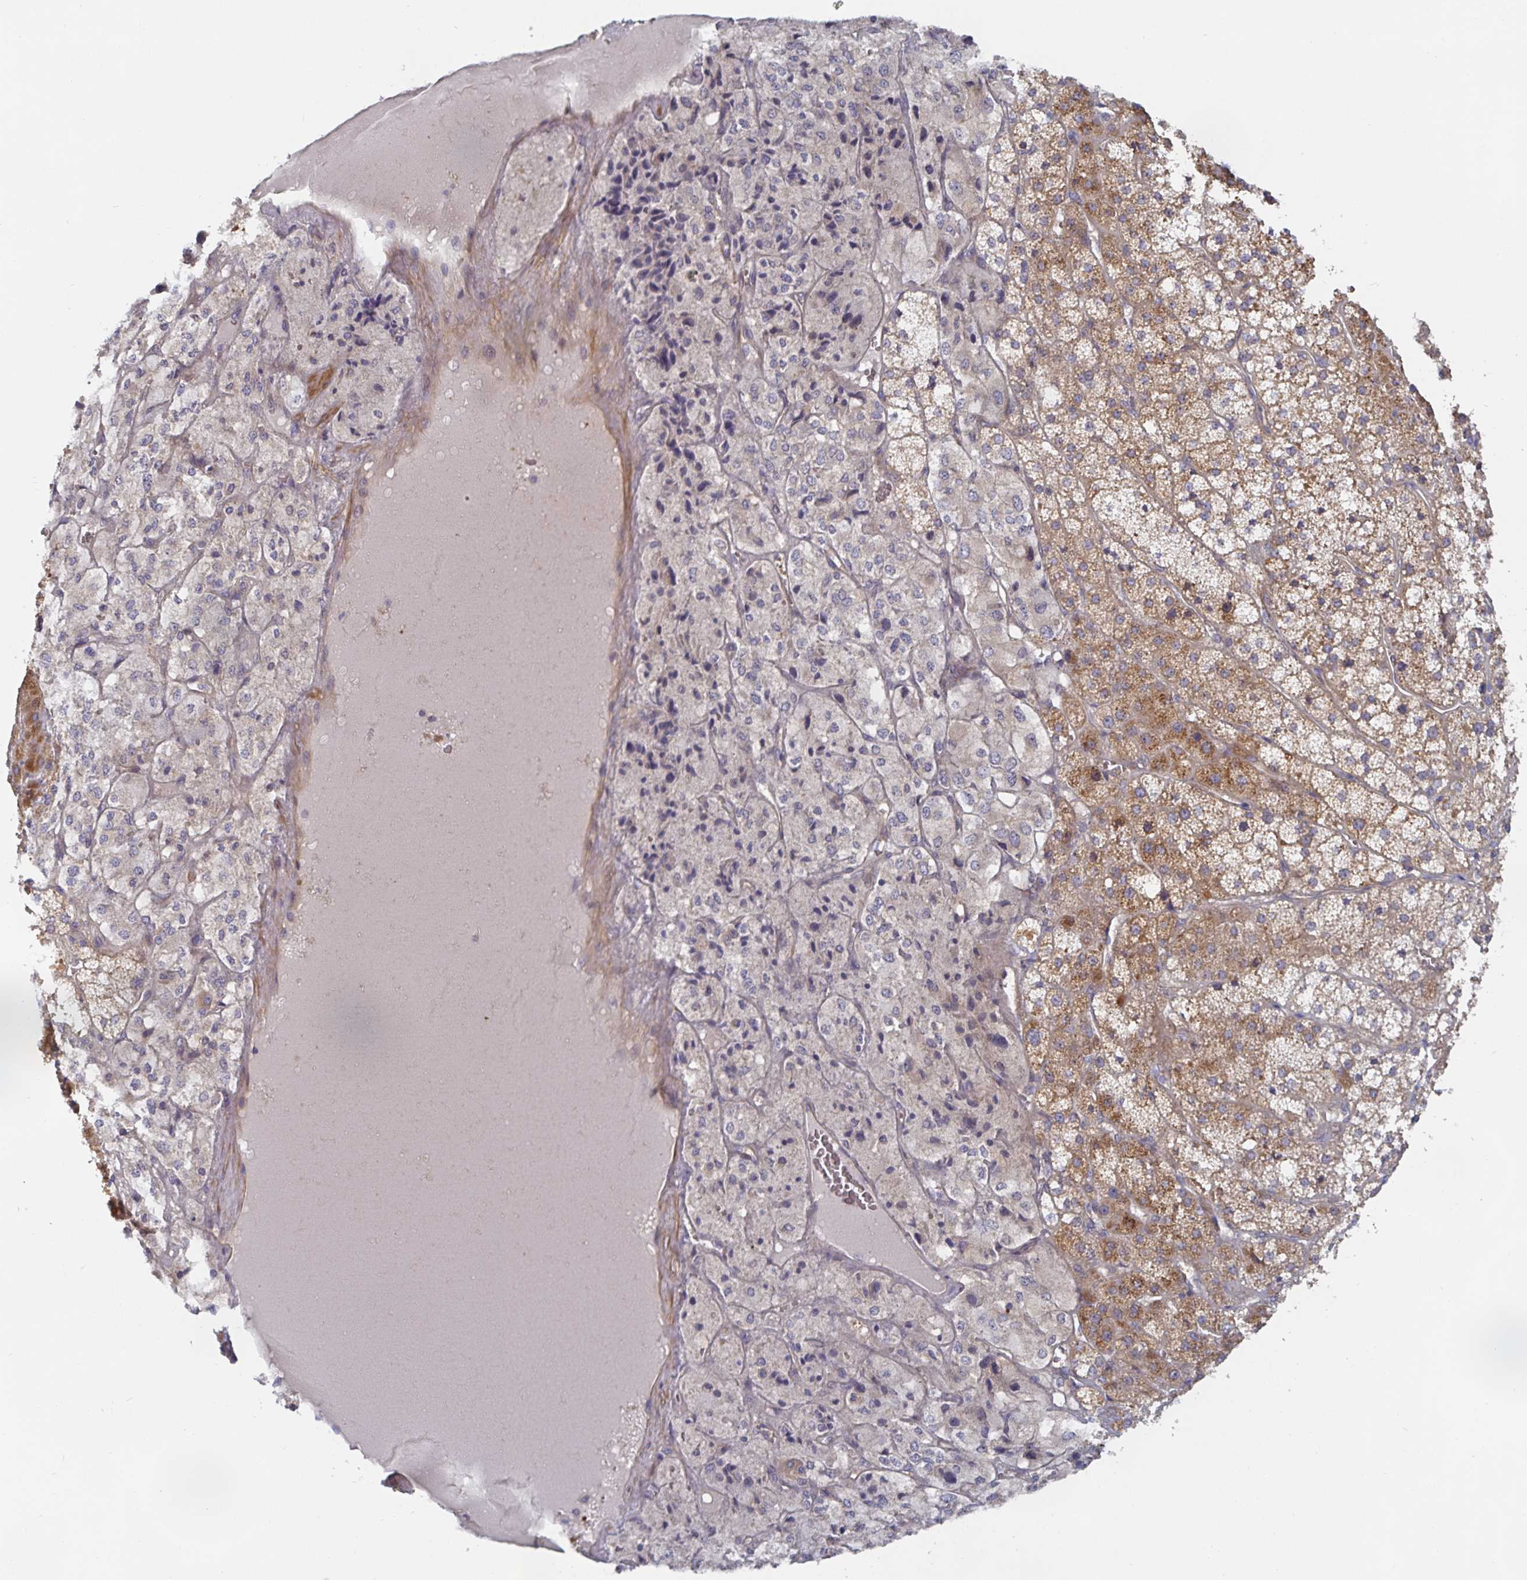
{"staining": {"intensity": "moderate", "quantity": ">75%", "location": "cytoplasmic/membranous"}, "tissue": "adrenal gland", "cell_type": "Glandular cells", "image_type": "normal", "snomed": [{"axis": "morphology", "description": "Normal tissue, NOS"}, {"axis": "topography", "description": "Adrenal gland"}], "caption": "A medium amount of moderate cytoplasmic/membranous staining is present in approximately >75% of glandular cells in unremarkable adrenal gland.", "gene": "METTL22", "patient": {"sex": "male", "age": 53}}